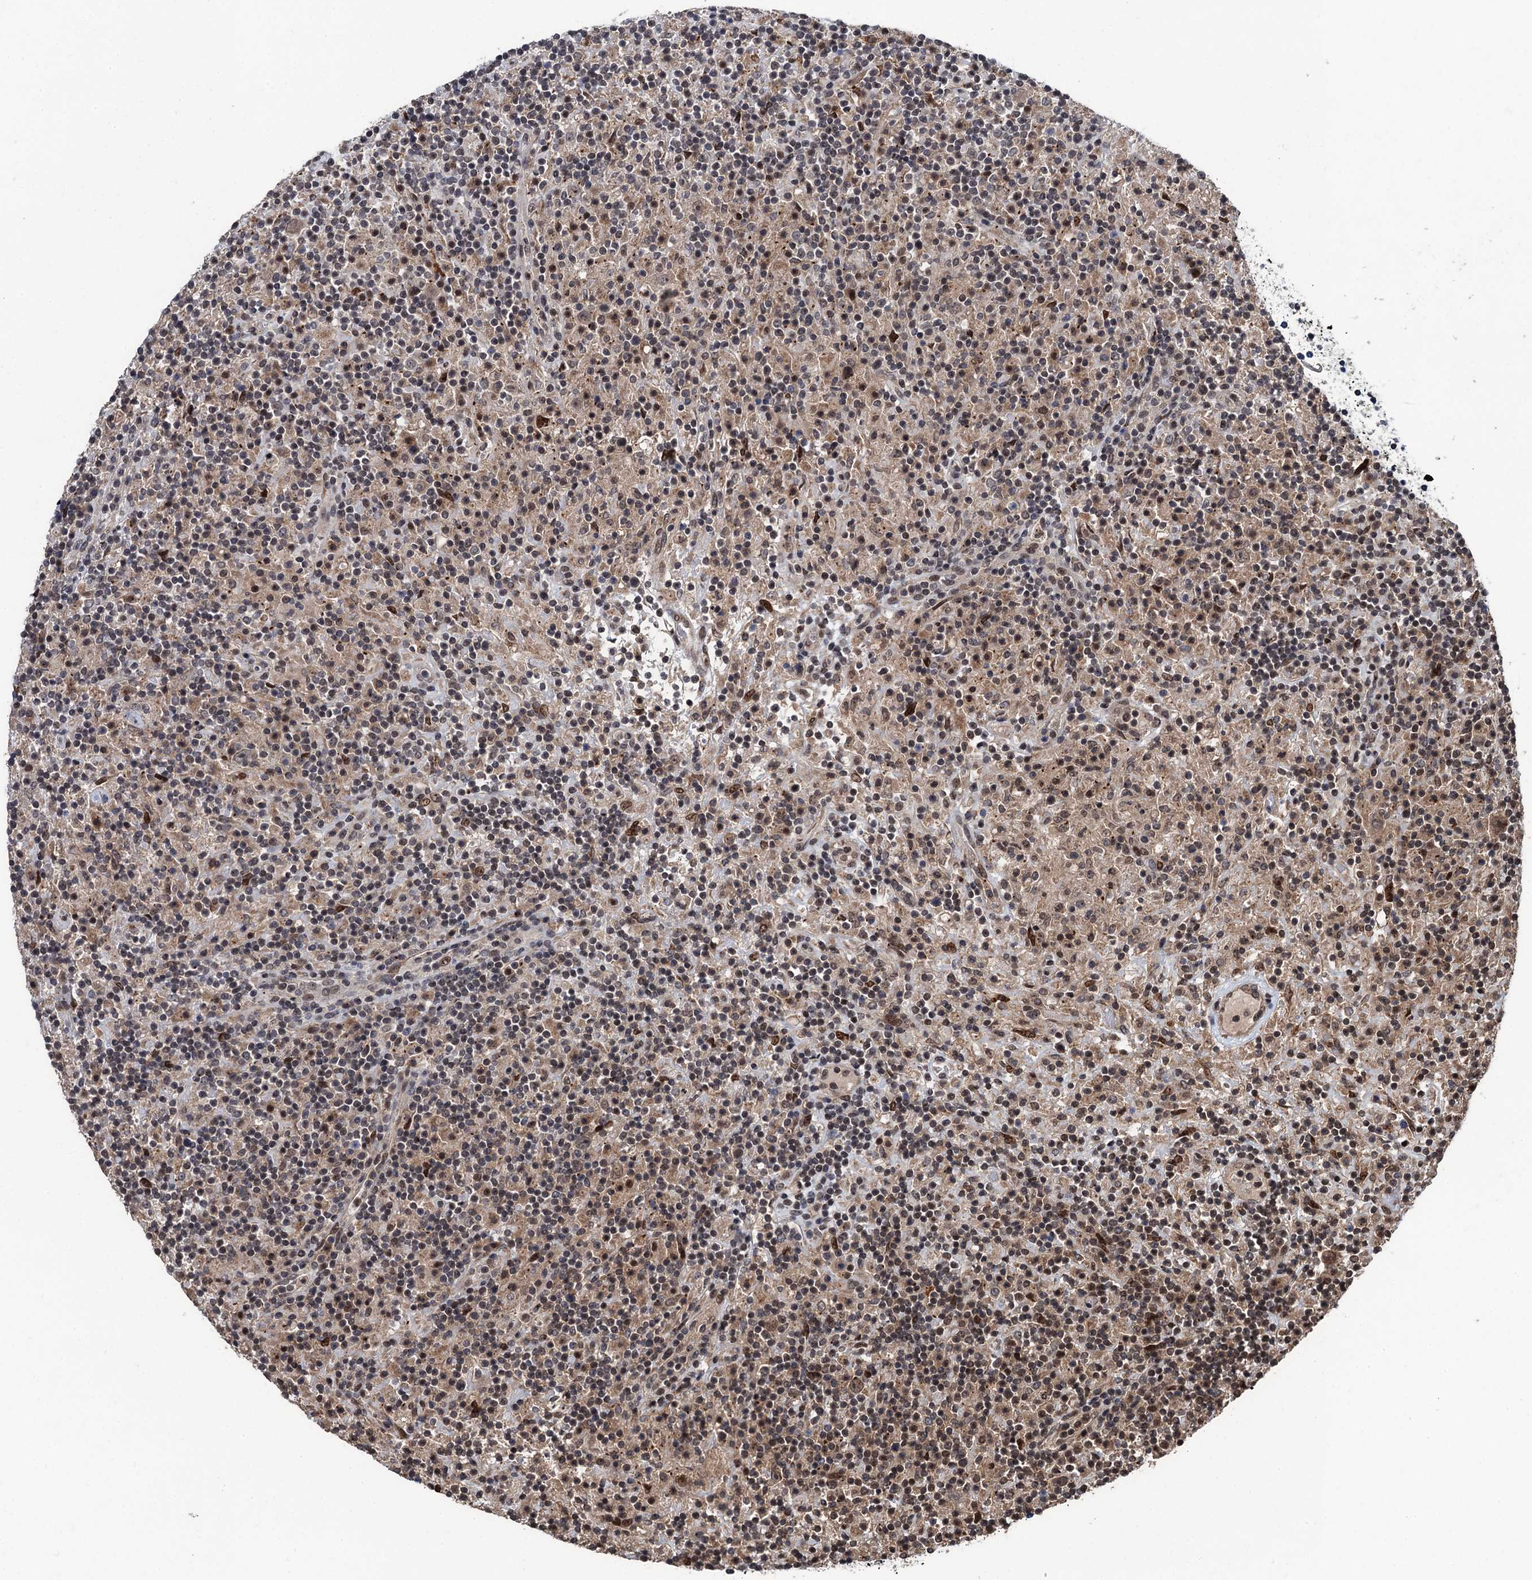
{"staining": {"intensity": "moderate", "quantity": "25%-75%", "location": "nuclear"}, "tissue": "lymphoma", "cell_type": "Tumor cells", "image_type": "cancer", "snomed": [{"axis": "morphology", "description": "Hodgkin's disease, NOS"}, {"axis": "topography", "description": "Lymph node"}], "caption": "The histopathology image exhibits a brown stain indicating the presence of a protein in the nuclear of tumor cells in Hodgkin's disease.", "gene": "RASSF4", "patient": {"sex": "male", "age": 70}}